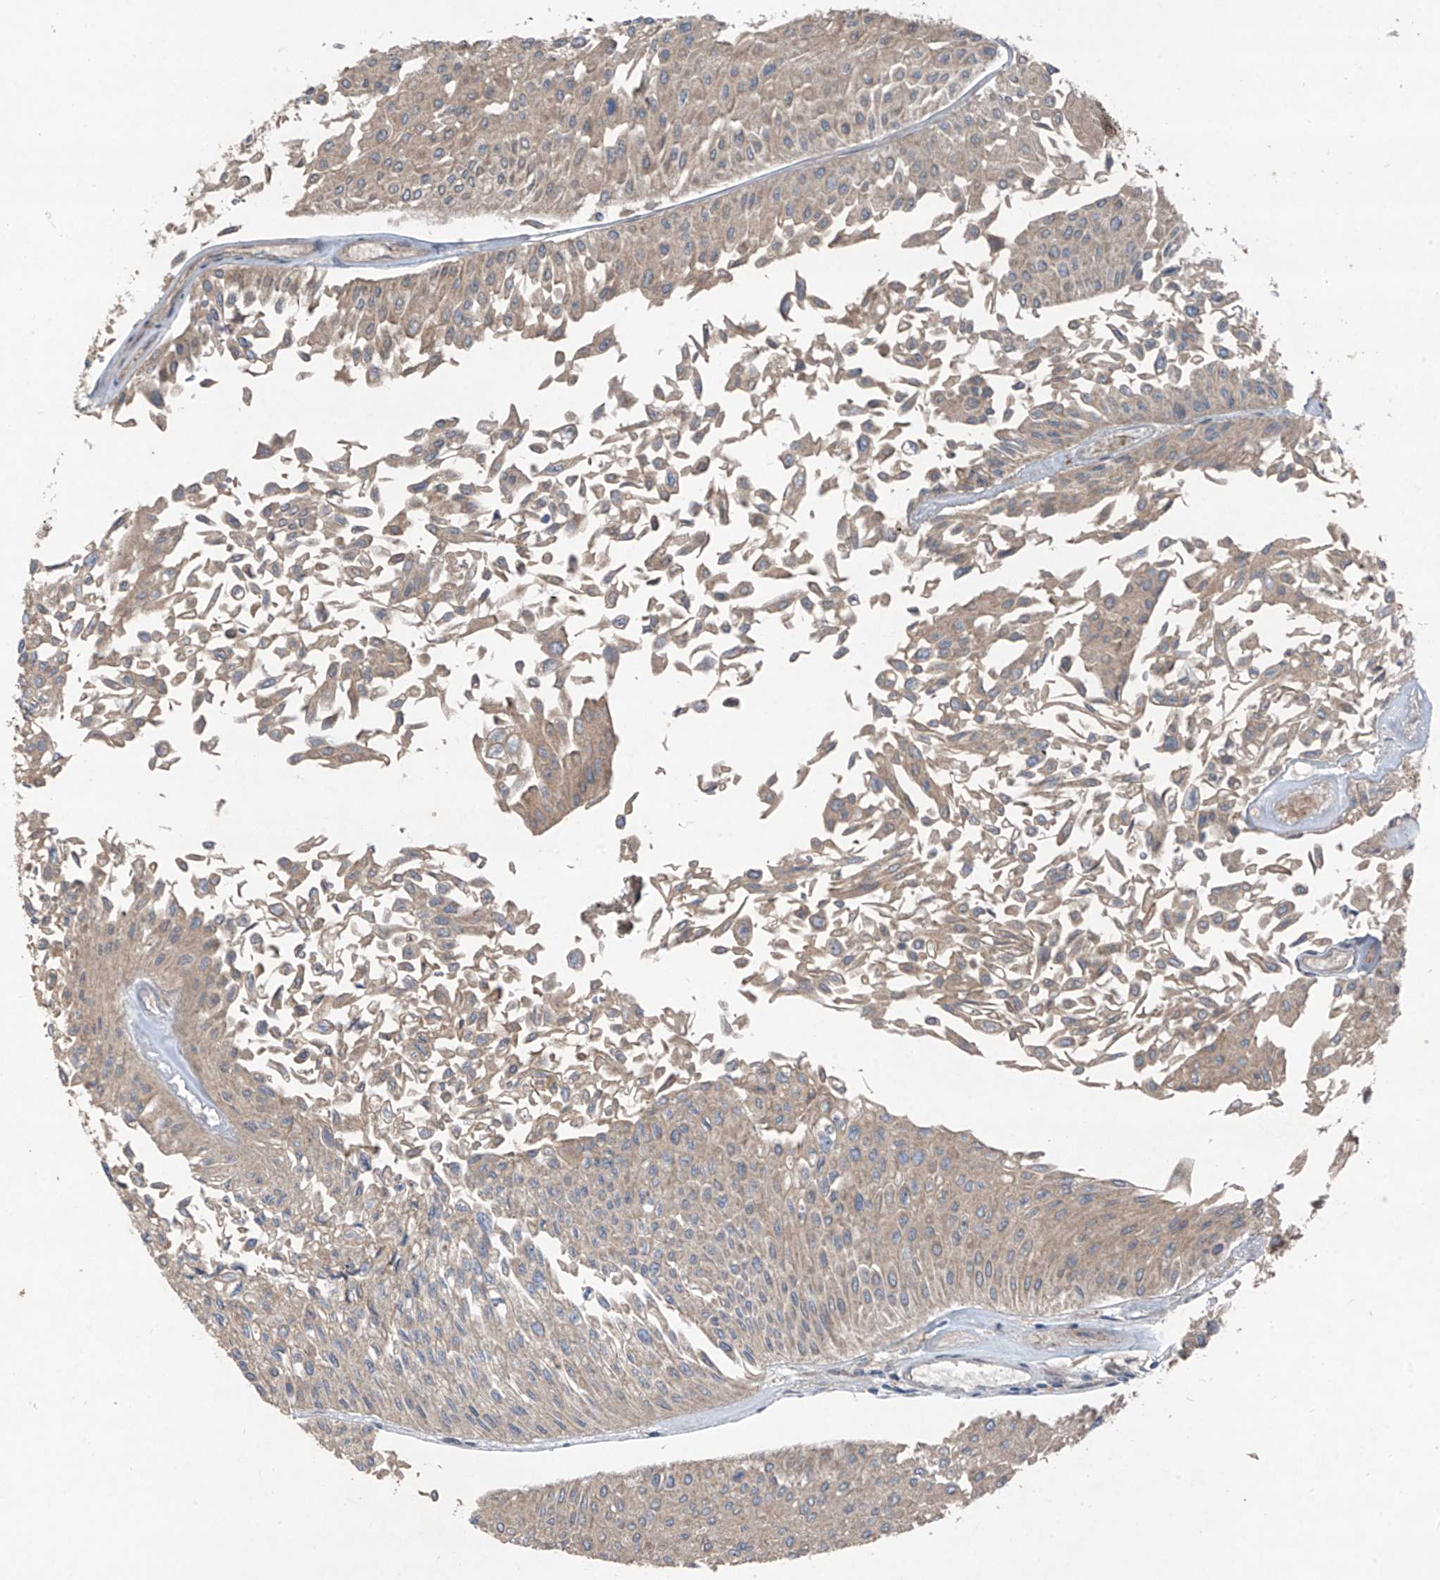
{"staining": {"intensity": "weak", "quantity": "<25%", "location": "cytoplasmic/membranous"}, "tissue": "urothelial cancer", "cell_type": "Tumor cells", "image_type": "cancer", "snomed": [{"axis": "morphology", "description": "Urothelial carcinoma, Low grade"}, {"axis": "topography", "description": "Urinary bladder"}], "caption": "Tumor cells are negative for protein expression in human low-grade urothelial carcinoma. Brightfield microscopy of immunohistochemistry stained with DAB (3,3'-diaminobenzidine) (brown) and hematoxylin (blue), captured at high magnification.", "gene": "FOXRED2", "patient": {"sex": "male", "age": 67}}